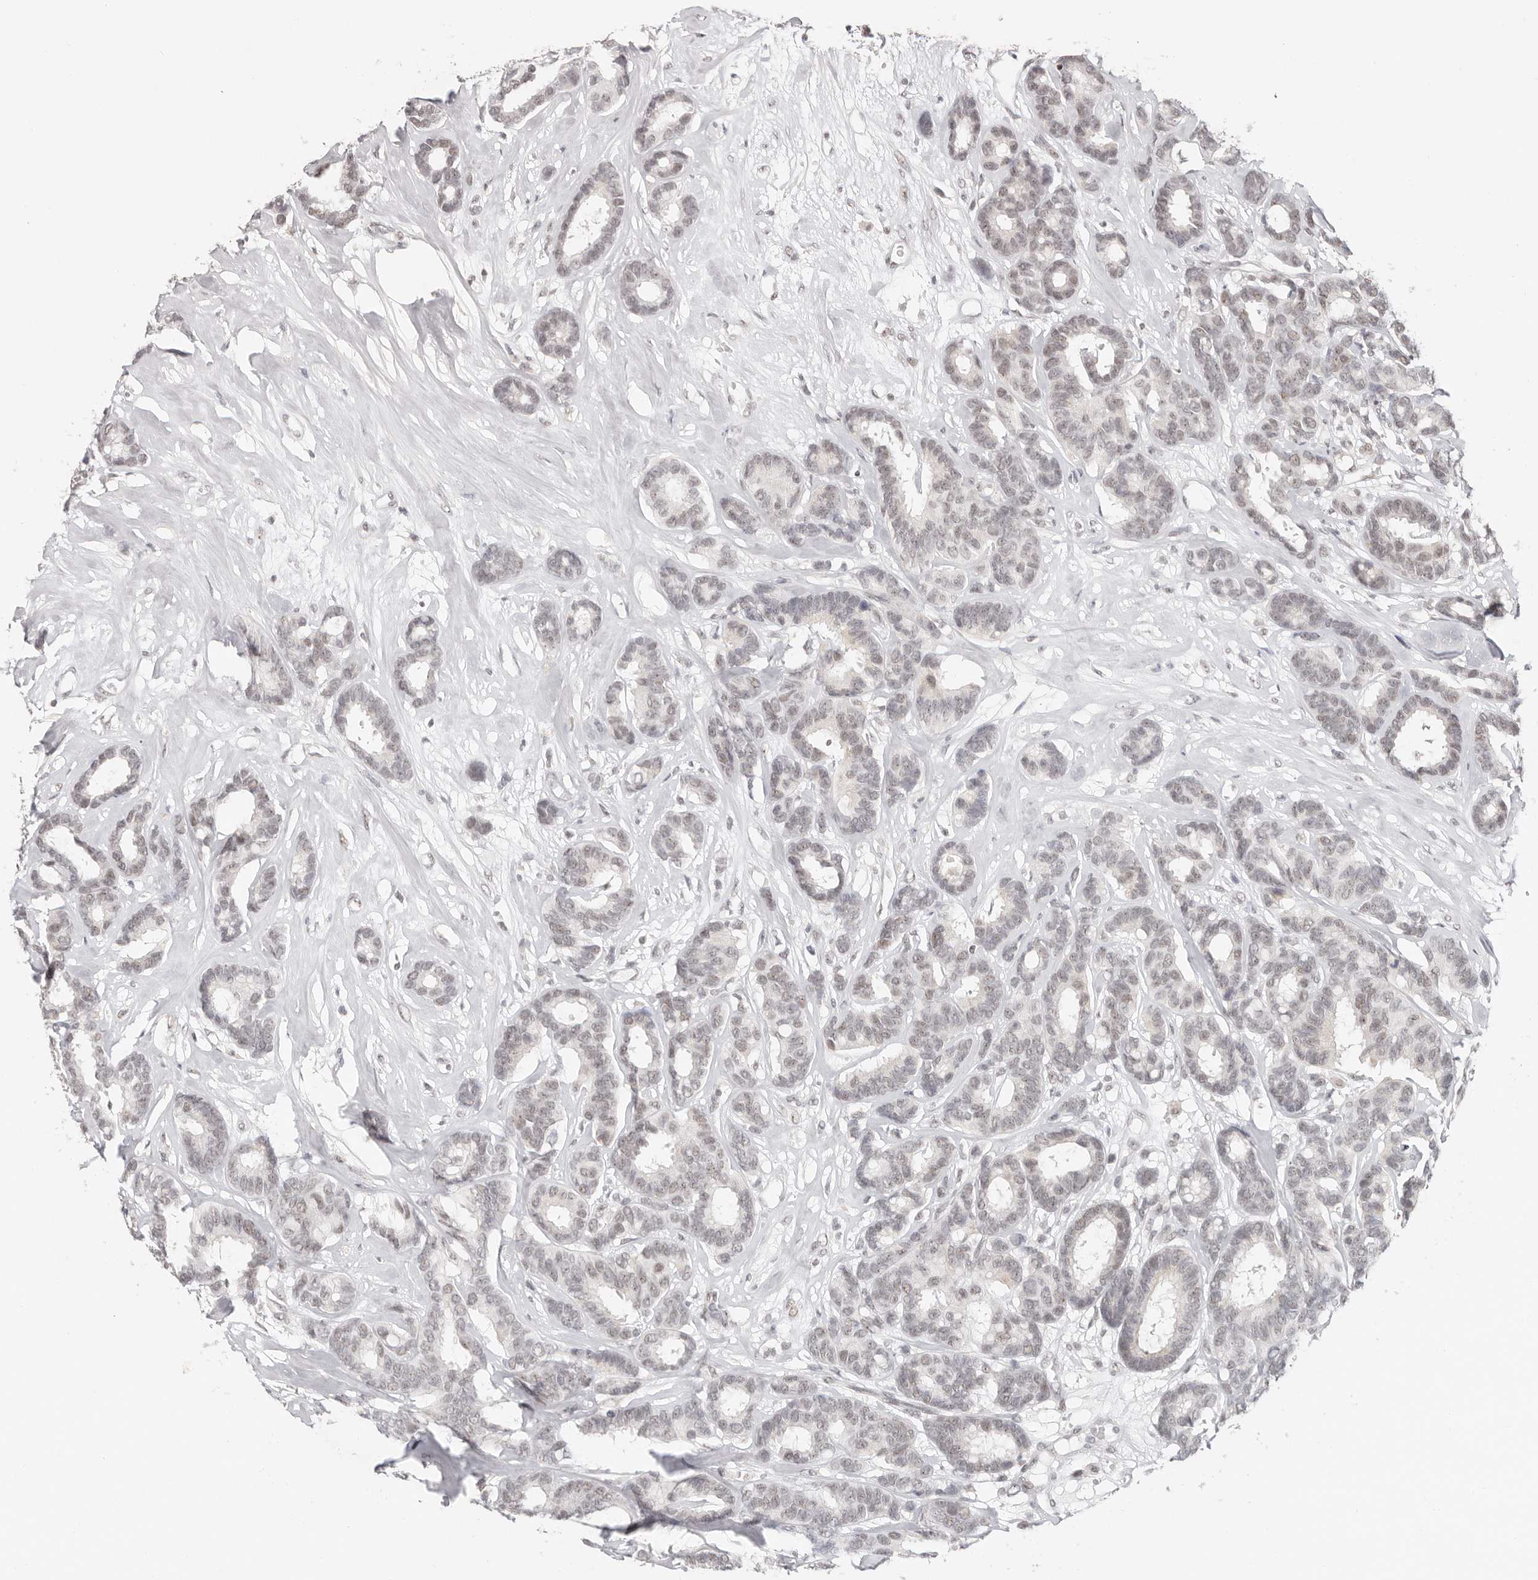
{"staining": {"intensity": "weak", "quantity": "<25%", "location": "nuclear"}, "tissue": "breast cancer", "cell_type": "Tumor cells", "image_type": "cancer", "snomed": [{"axis": "morphology", "description": "Duct carcinoma"}, {"axis": "topography", "description": "Breast"}], "caption": "Tumor cells show no significant protein expression in intraductal carcinoma (breast).", "gene": "LARP7", "patient": {"sex": "female", "age": 87}}